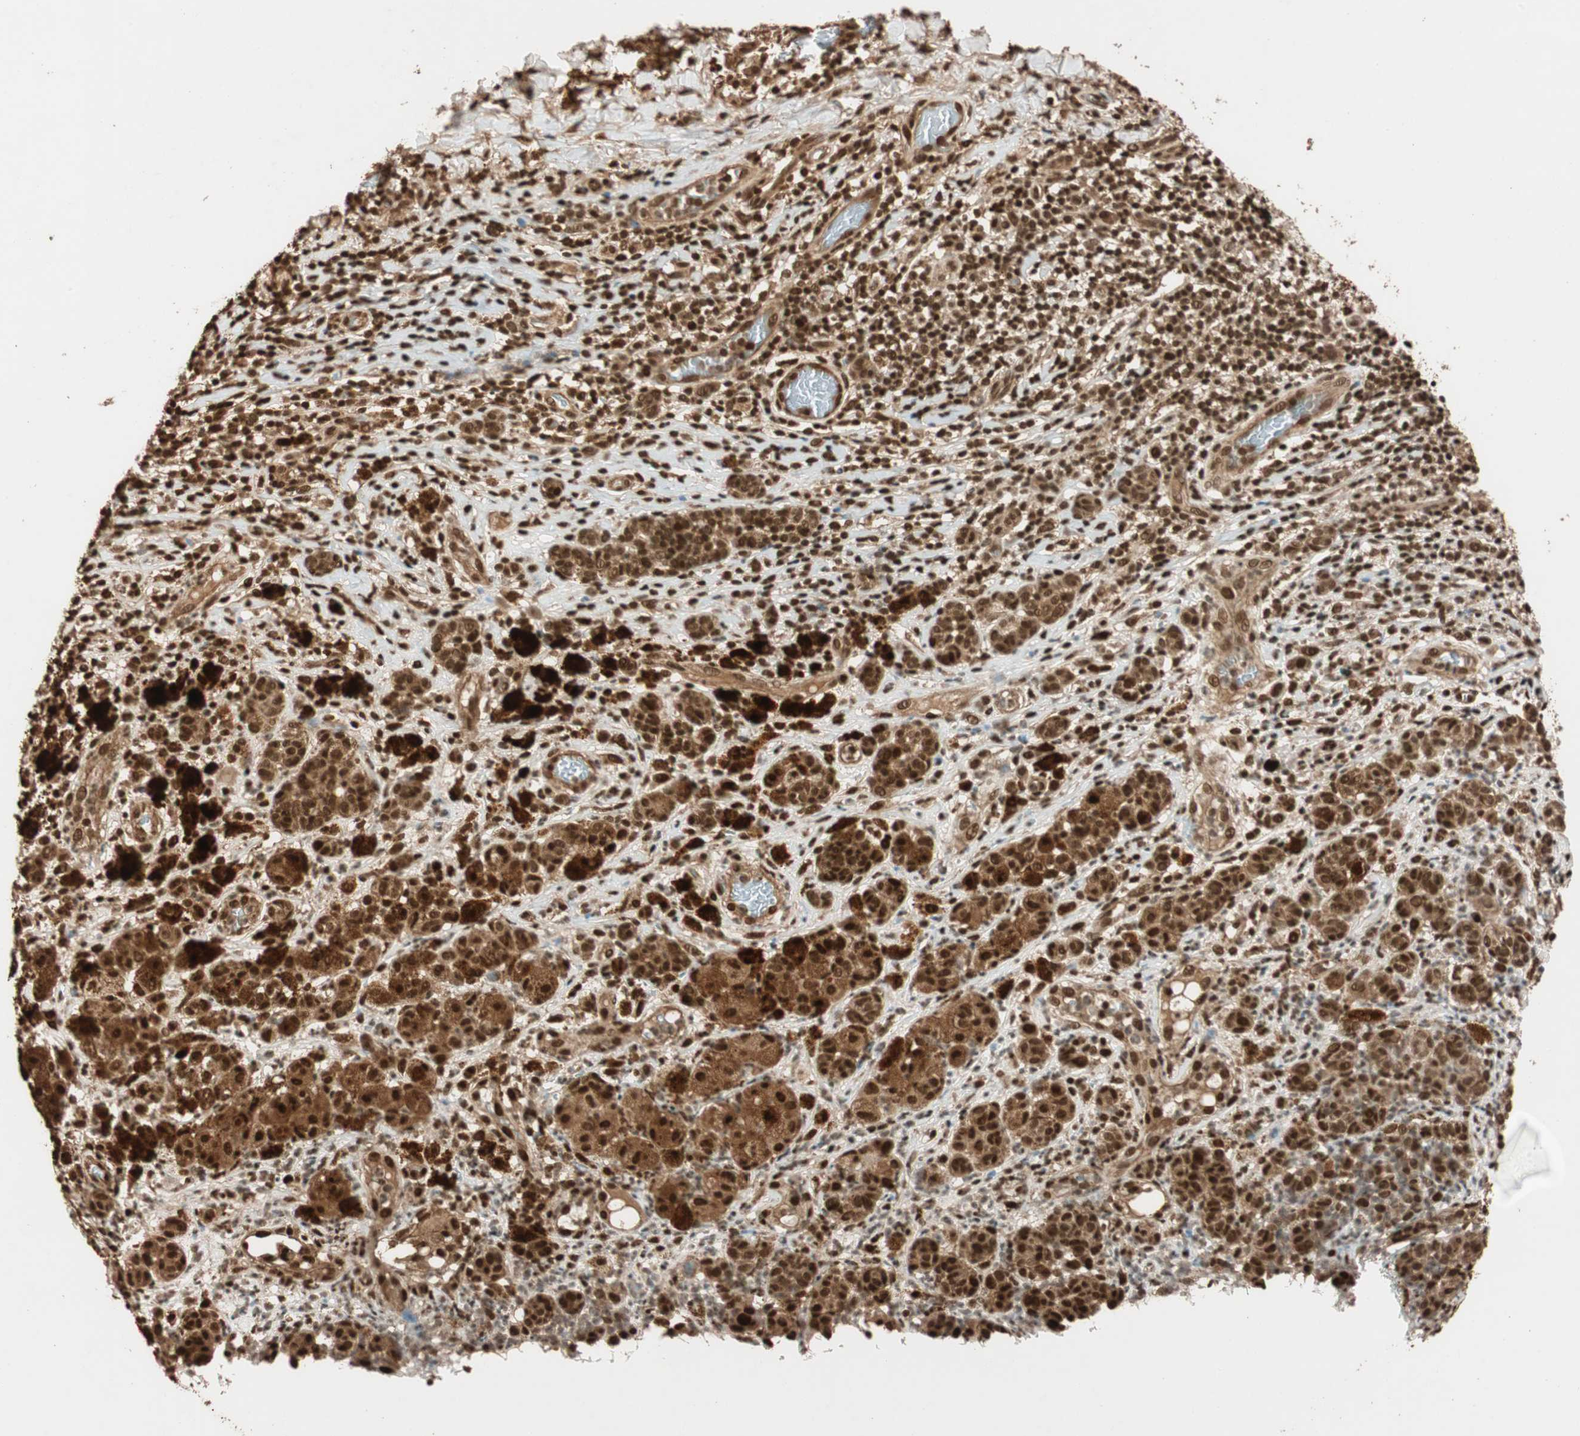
{"staining": {"intensity": "strong", "quantity": ">75%", "location": "cytoplasmic/membranous,nuclear"}, "tissue": "melanoma", "cell_type": "Tumor cells", "image_type": "cancer", "snomed": [{"axis": "morphology", "description": "Malignant melanoma, NOS"}, {"axis": "topography", "description": "Skin"}], "caption": "Melanoma stained with a protein marker shows strong staining in tumor cells.", "gene": "ALKBH5", "patient": {"sex": "male", "age": 64}}